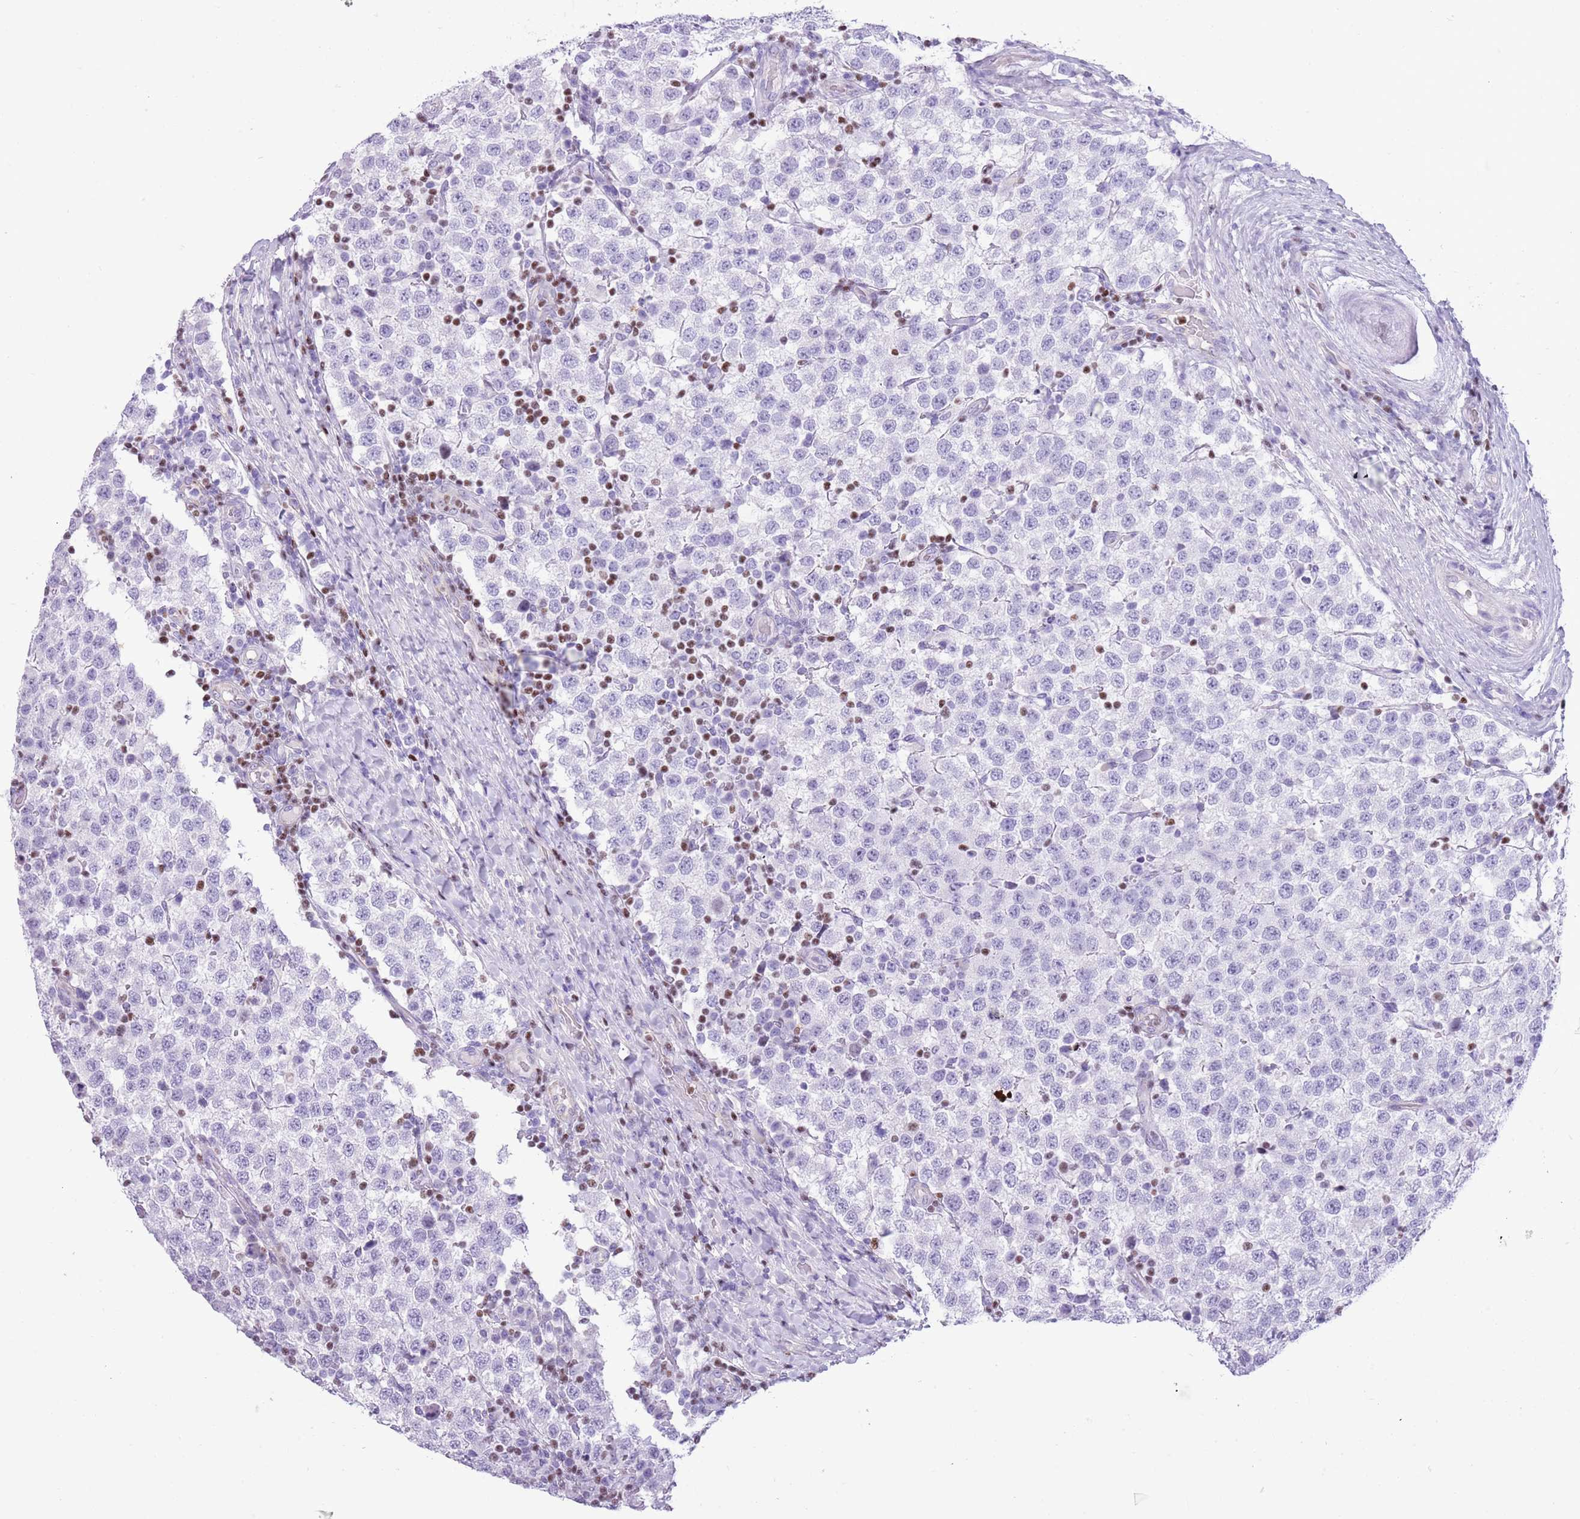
{"staining": {"intensity": "negative", "quantity": "none", "location": "none"}, "tissue": "testis cancer", "cell_type": "Tumor cells", "image_type": "cancer", "snomed": [{"axis": "morphology", "description": "Seminoma, NOS"}, {"axis": "topography", "description": "Testis"}], "caption": "Immunohistochemistry (IHC) of testis cancer (seminoma) shows no expression in tumor cells.", "gene": "BCL11B", "patient": {"sex": "male", "age": 34}}